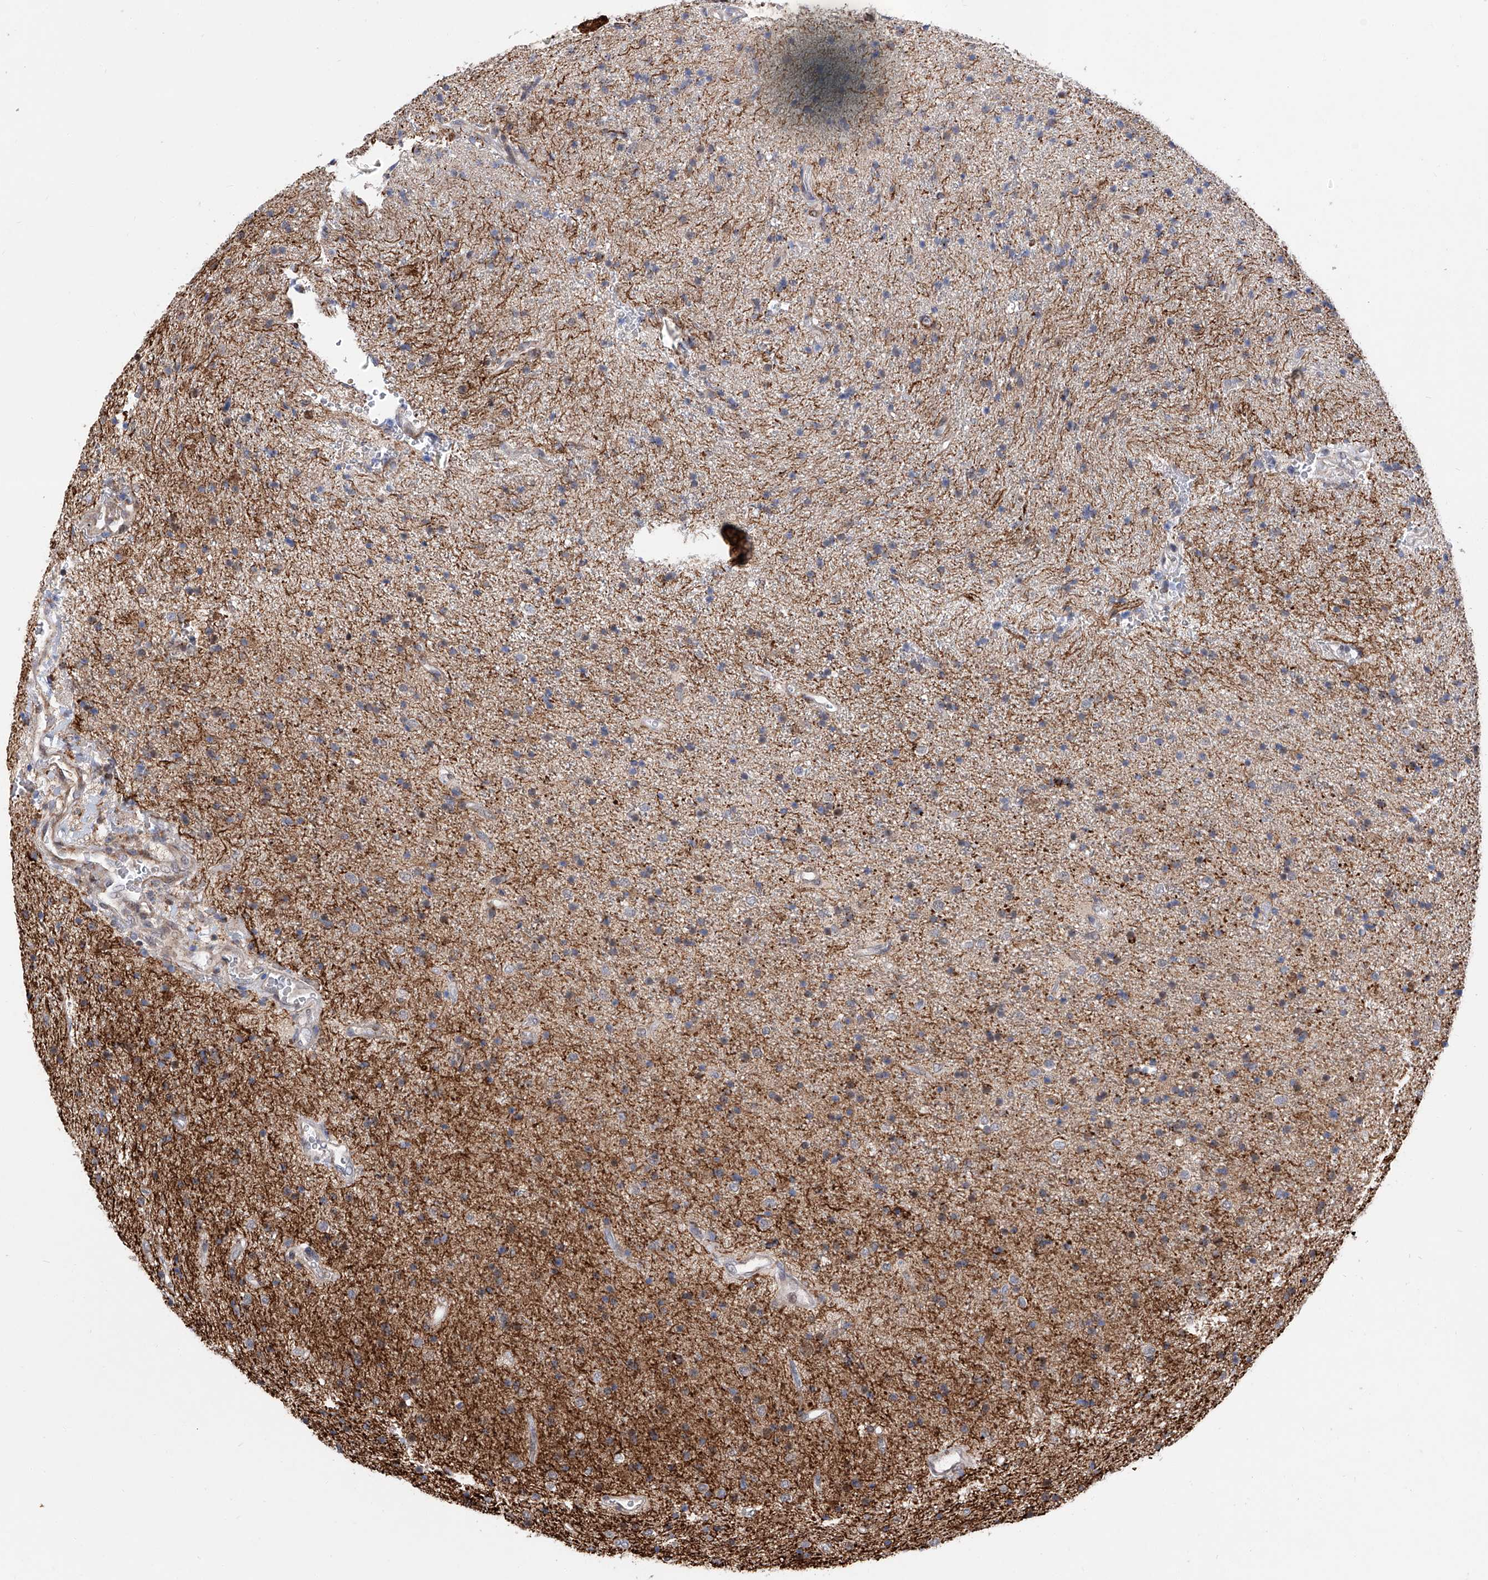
{"staining": {"intensity": "negative", "quantity": "none", "location": "none"}, "tissue": "glioma", "cell_type": "Tumor cells", "image_type": "cancer", "snomed": [{"axis": "morphology", "description": "Glioma, malignant, High grade"}, {"axis": "topography", "description": "Brain"}], "caption": "DAB (3,3'-diaminobenzidine) immunohistochemical staining of human glioma displays no significant staining in tumor cells.", "gene": "FARP2", "patient": {"sex": "male", "age": 34}}